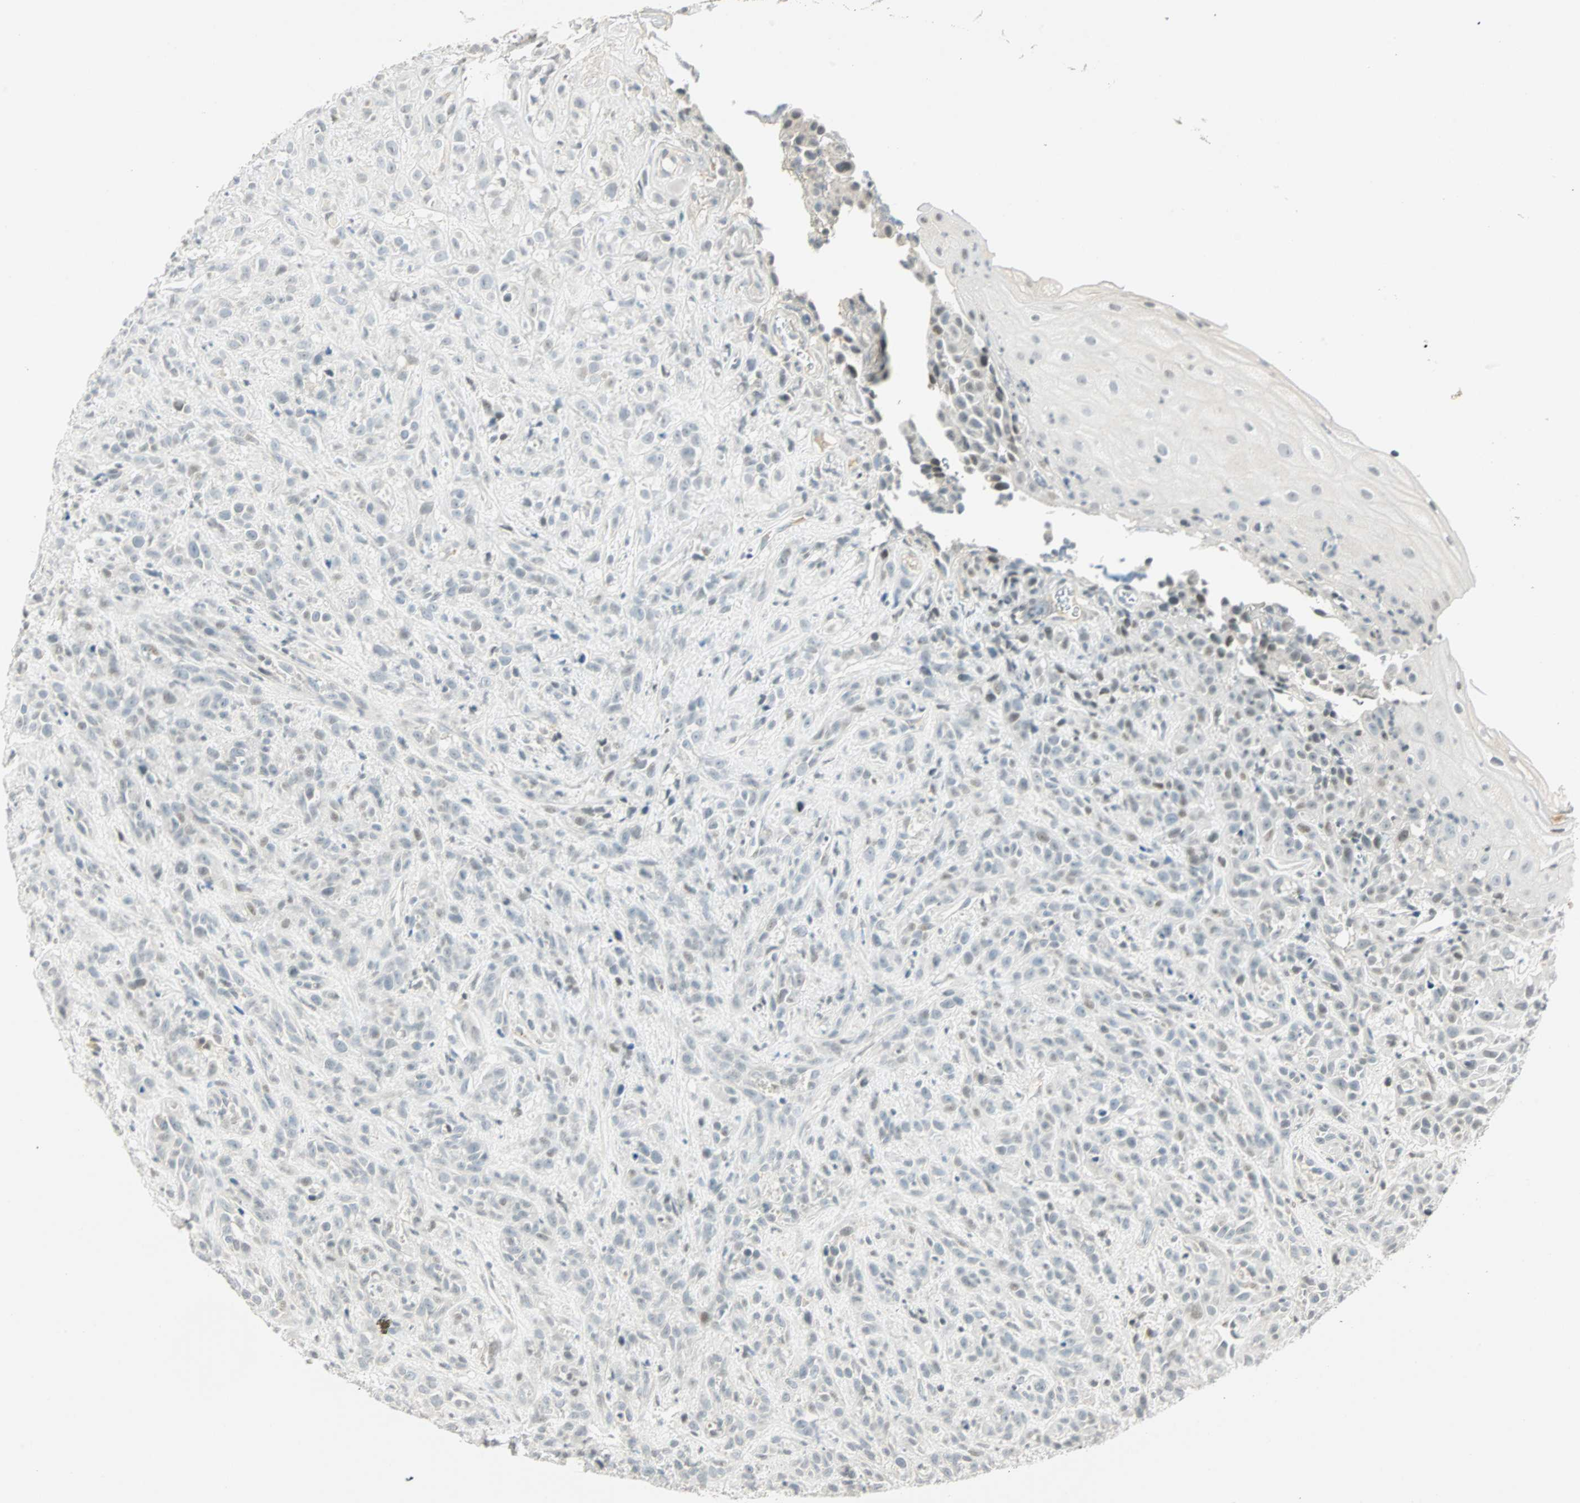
{"staining": {"intensity": "weak", "quantity": "<25%", "location": "nuclear"}, "tissue": "head and neck cancer", "cell_type": "Tumor cells", "image_type": "cancer", "snomed": [{"axis": "morphology", "description": "Normal tissue, NOS"}, {"axis": "morphology", "description": "Squamous cell carcinoma, NOS"}, {"axis": "topography", "description": "Cartilage tissue"}, {"axis": "topography", "description": "Head-Neck"}], "caption": "Head and neck cancer was stained to show a protein in brown. There is no significant staining in tumor cells.", "gene": "SMAD3", "patient": {"sex": "male", "age": 62}}